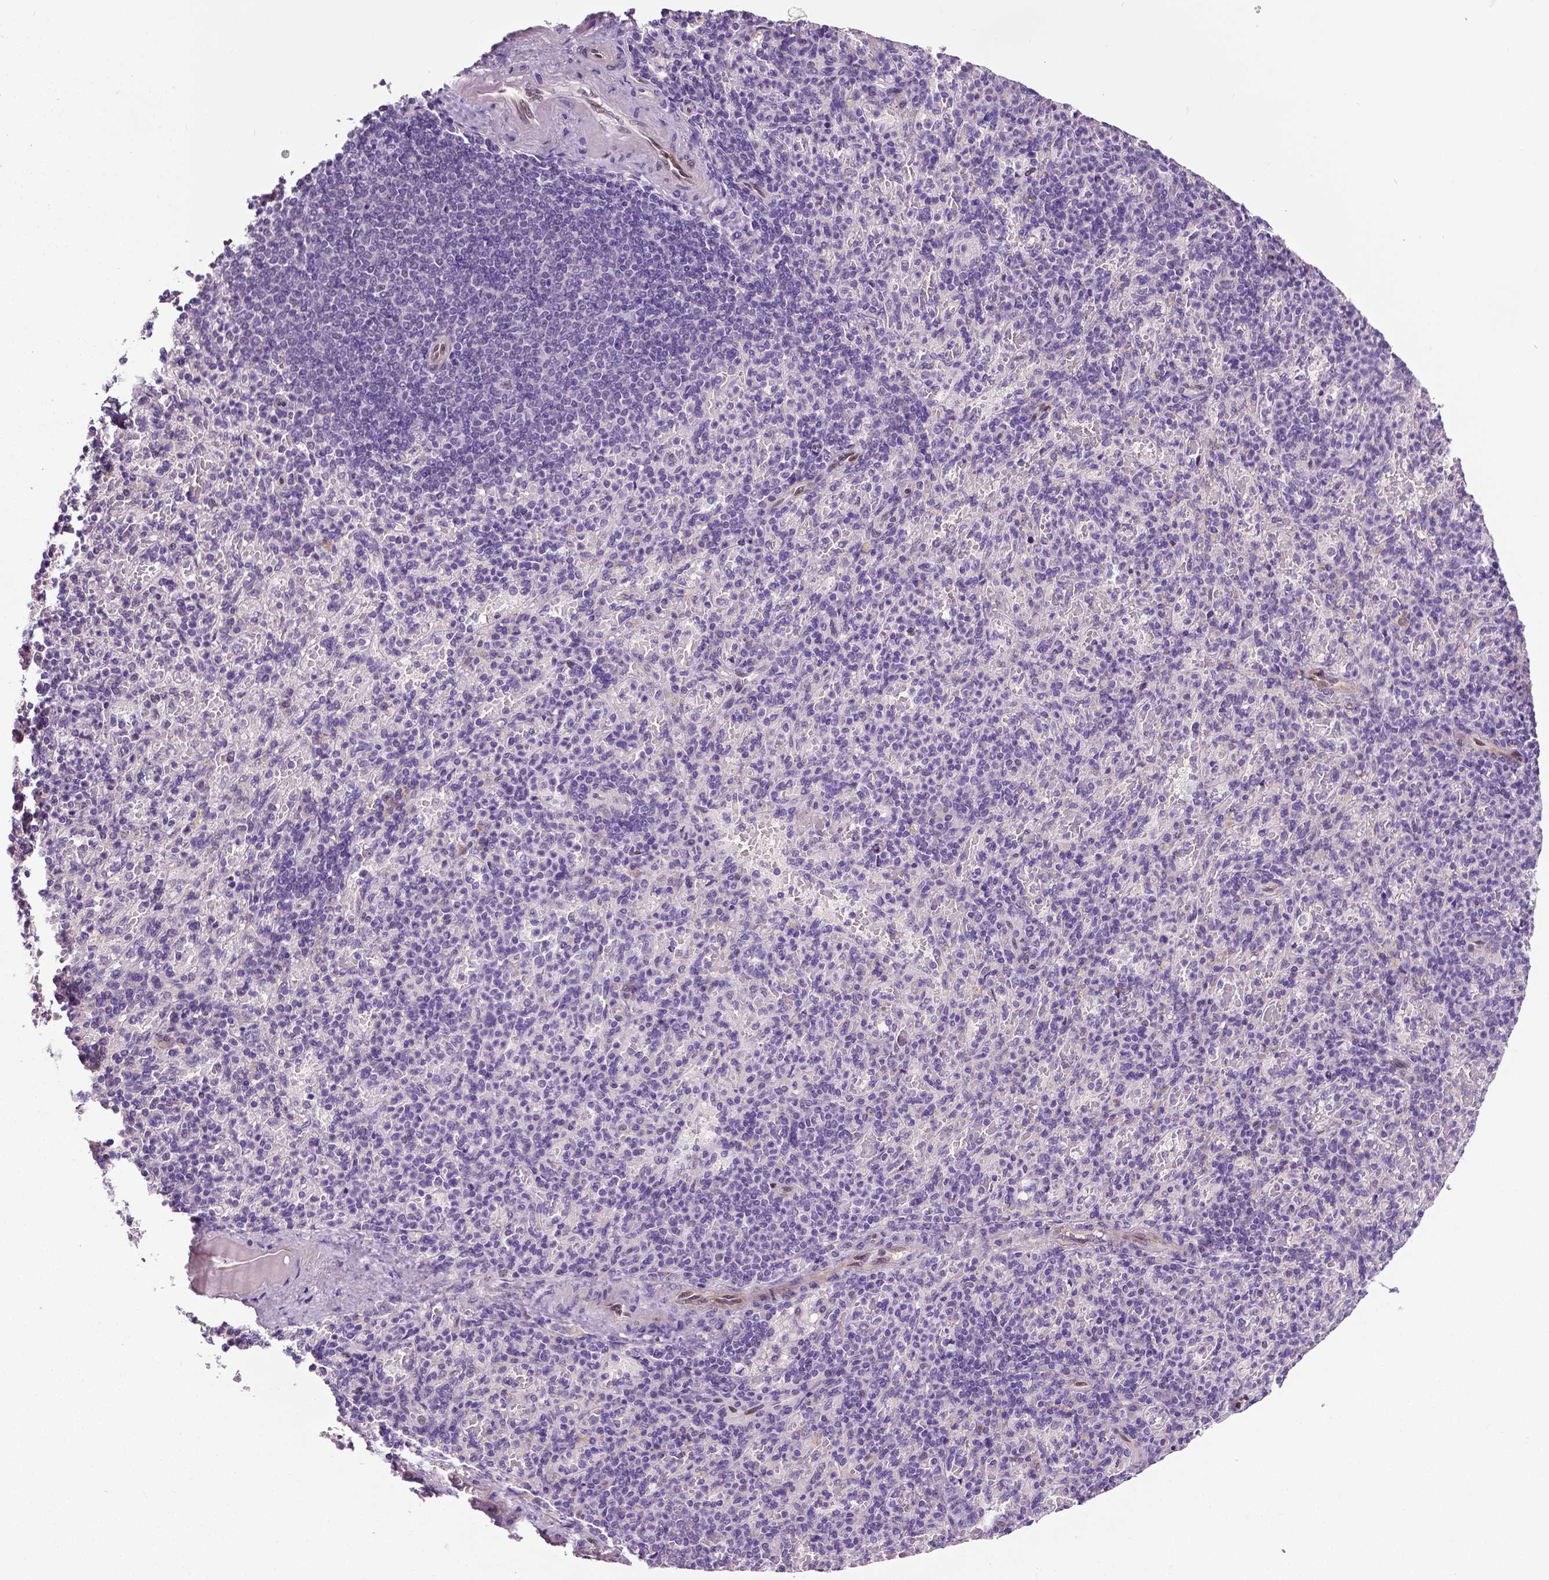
{"staining": {"intensity": "negative", "quantity": "none", "location": "none"}, "tissue": "spleen", "cell_type": "Cells in red pulp", "image_type": "normal", "snomed": [{"axis": "morphology", "description": "Normal tissue, NOS"}, {"axis": "topography", "description": "Spleen"}], "caption": "This micrograph is of normal spleen stained with immunohistochemistry to label a protein in brown with the nuclei are counter-stained blue. There is no expression in cells in red pulp.", "gene": "PTGER3", "patient": {"sex": "female", "age": 74}}